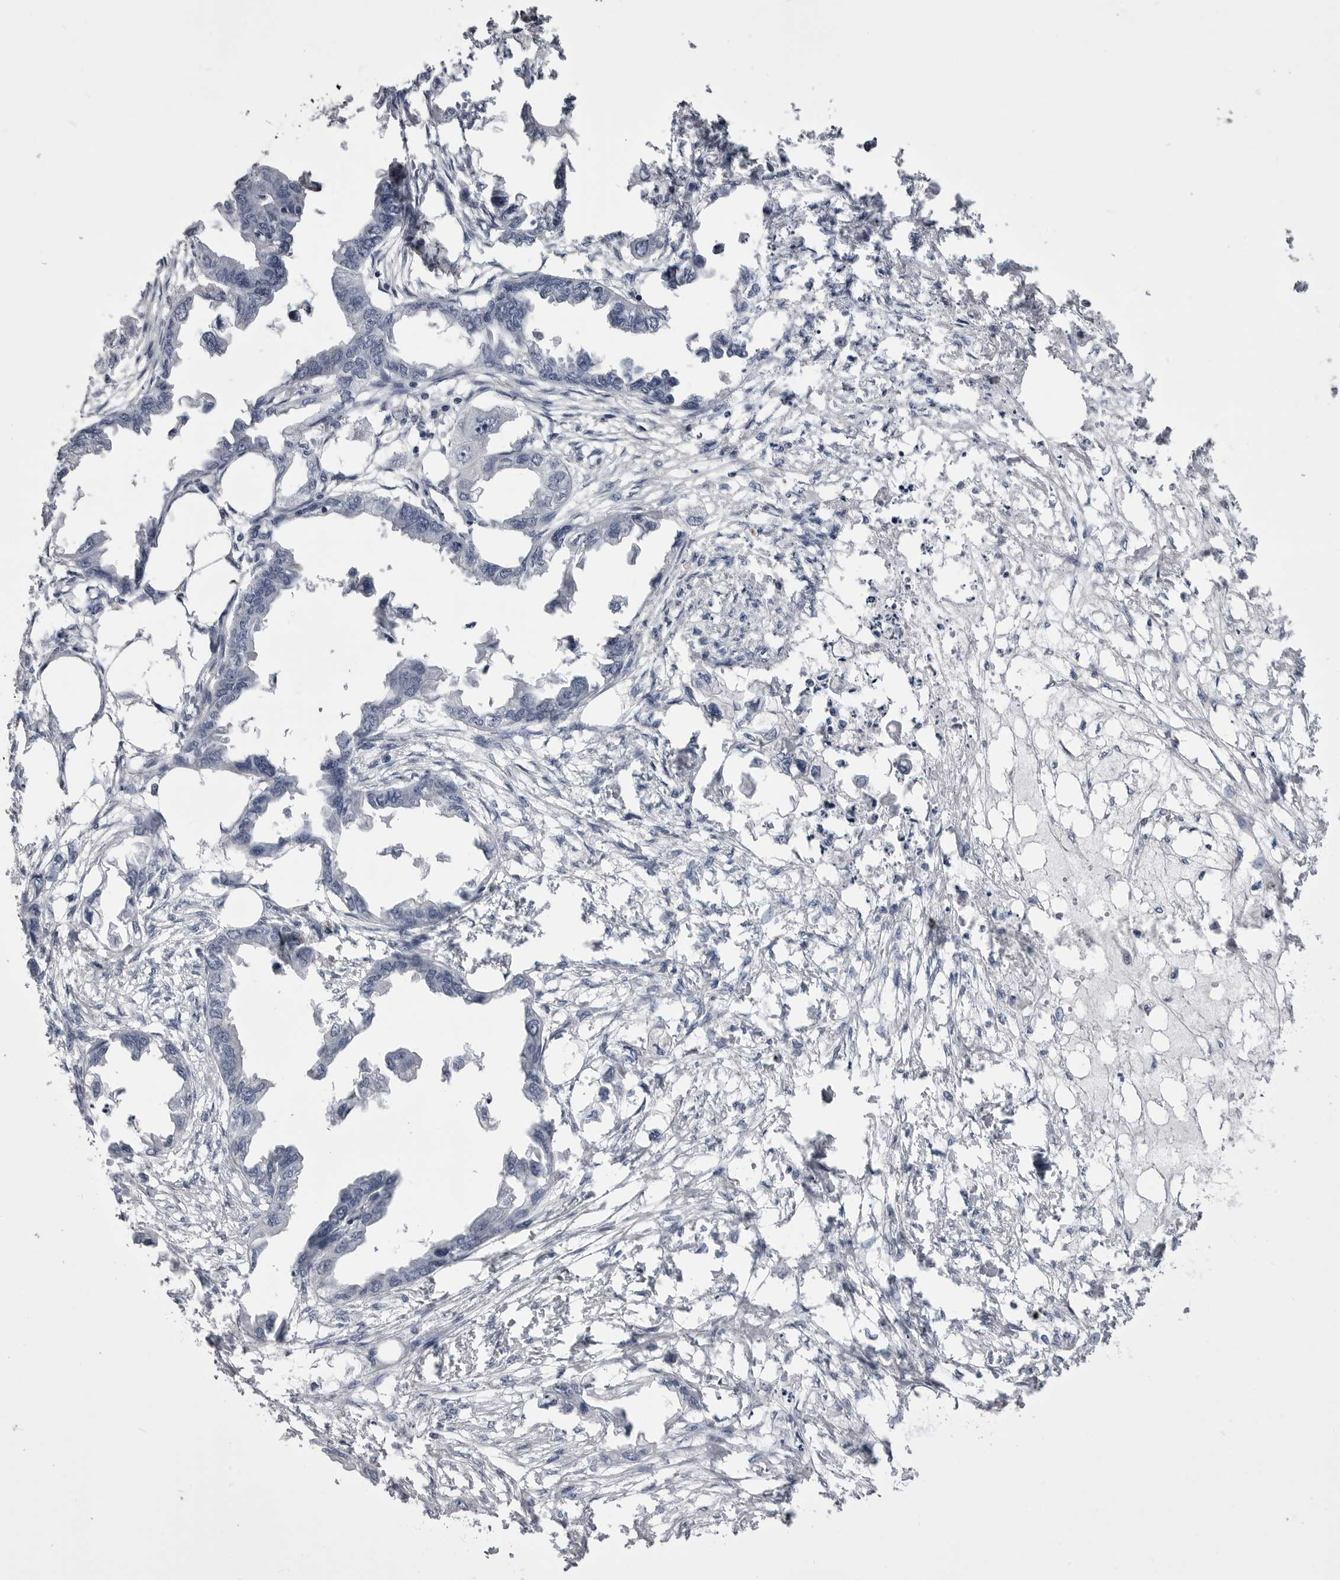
{"staining": {"intensity": "negative", "quantity": "none", "location": "none"}, "tissue": "endometrial cancer", "cell_type": "Tumor cells", "image_type": "cancer", "snomed": [{"axis": "morphology", "description": "Adenocarcinoma, NOS"}, {"axis": "morphology", "description": "Adenocarcinoma, metastatic, NOS"}, {"axis": "topography", "description": "Adipose tissue"}, {"axis": "topography", "description": "Endometrium"}], "caption": "Immunohistochemistry image of neoplastic tissue: human endometrial cancer stained with DAB (3,3'-diaminobenzidine) shows no significant protein expression in tumor cells.", "gene": "ANK2", "patient": {"sex": "female", "age": 67}}